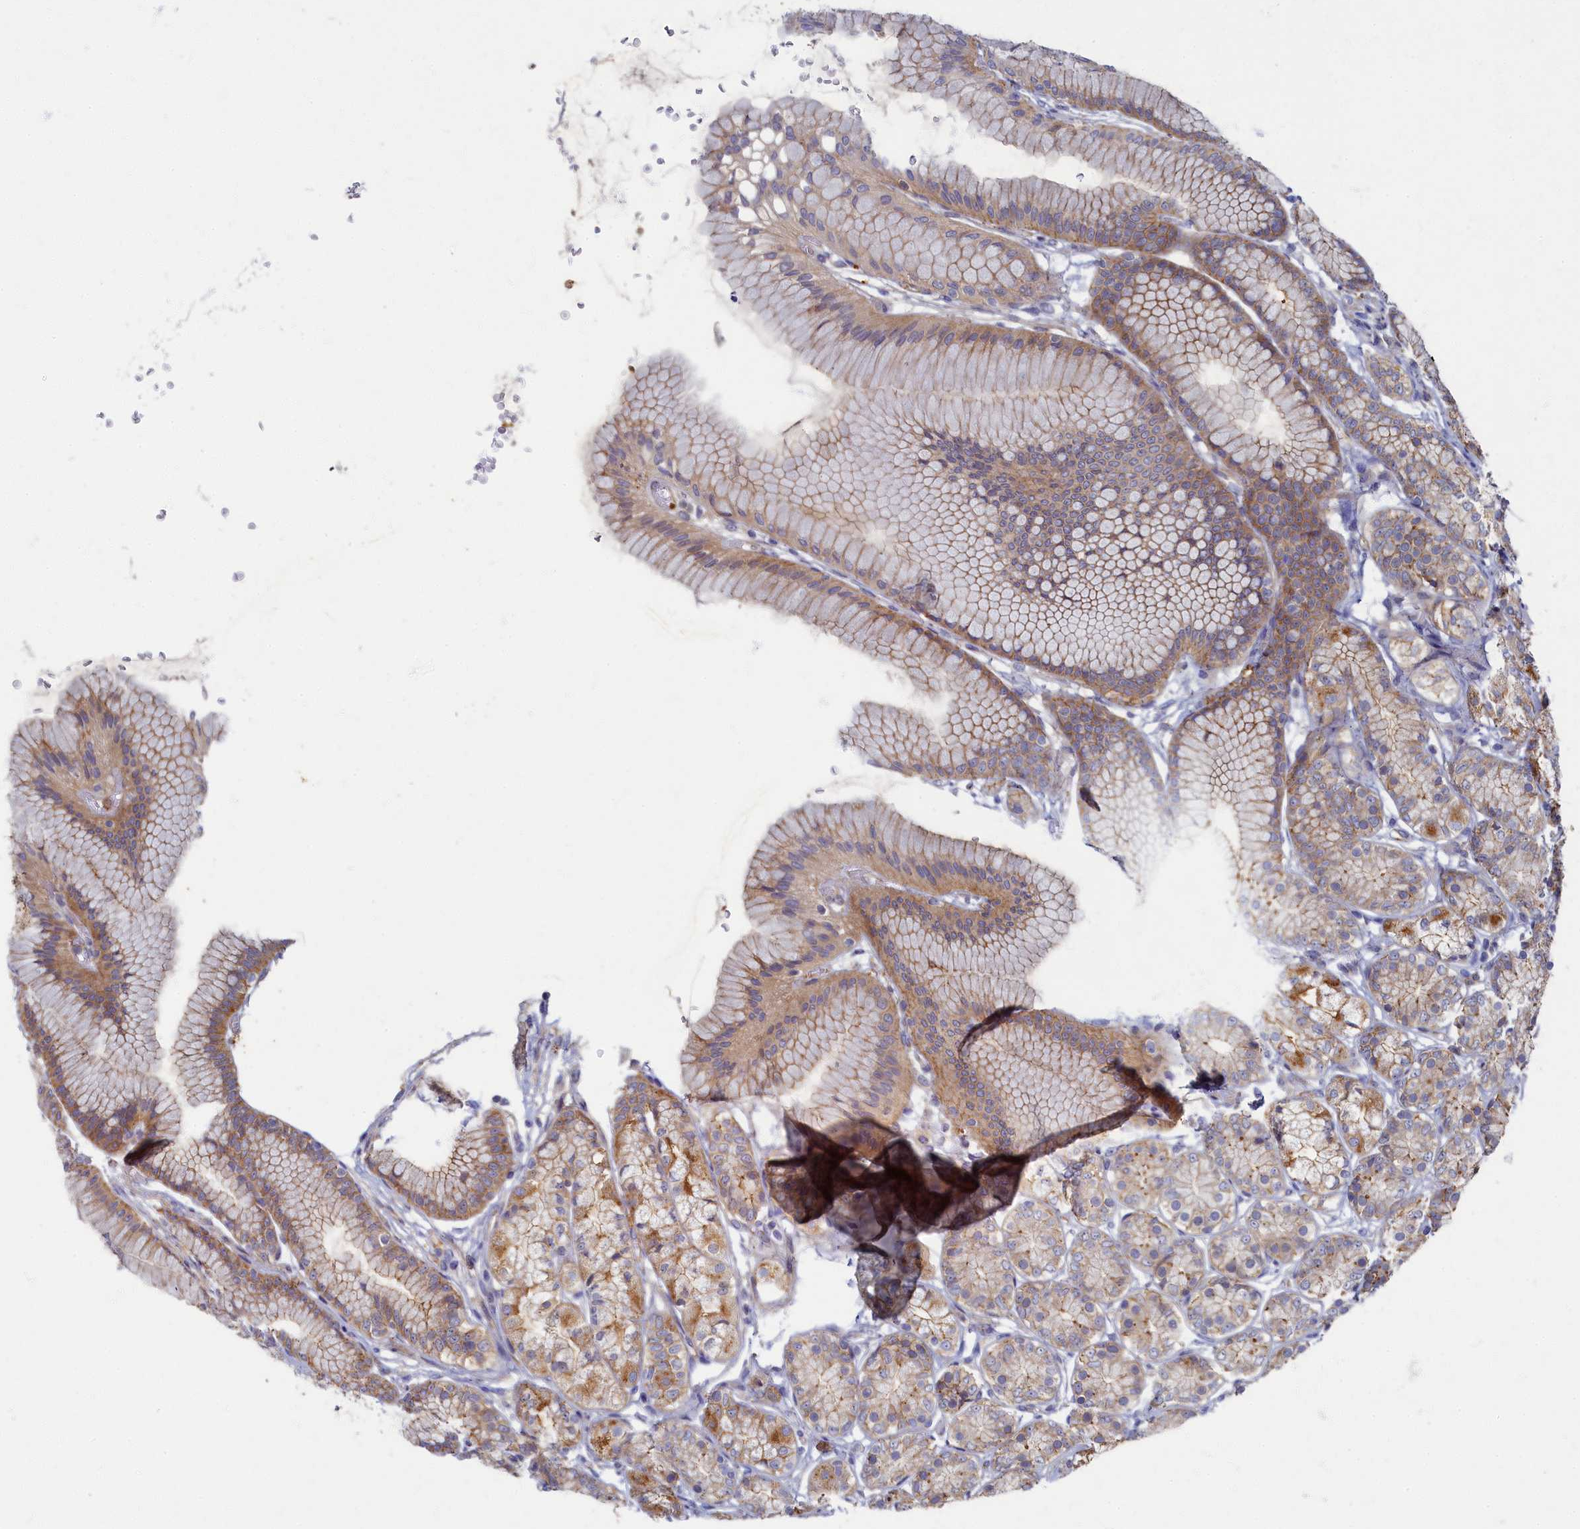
{"staining": {"intensity": "moderate", "quantity": "25%-75%", "location": "cytoplasmic/membranous"}, "tissue": "stomach", "cell_type": "Glandular cells", "image_type": "normal", "snomed": [{"axis": "morphology", "description": "Normal tissue, NOS"}, {"axis": "morphology", "description": "Adenocarcinoma, NOS"}, {"axis": "morphology", "description": "Adenocarcinoma, High grade"}, {"axis": "topography", "description": "Stomach, upper"}, {"axis": "topography", "description": "Stomach"}], "caption": "A medium amount of moderate cytoplasmic/membranous expression is seen in approximately 25%-75% of glandular cells in normal stomach.", "gene": "PSMG2", "patient": {"sex": "female", "age": 65}}